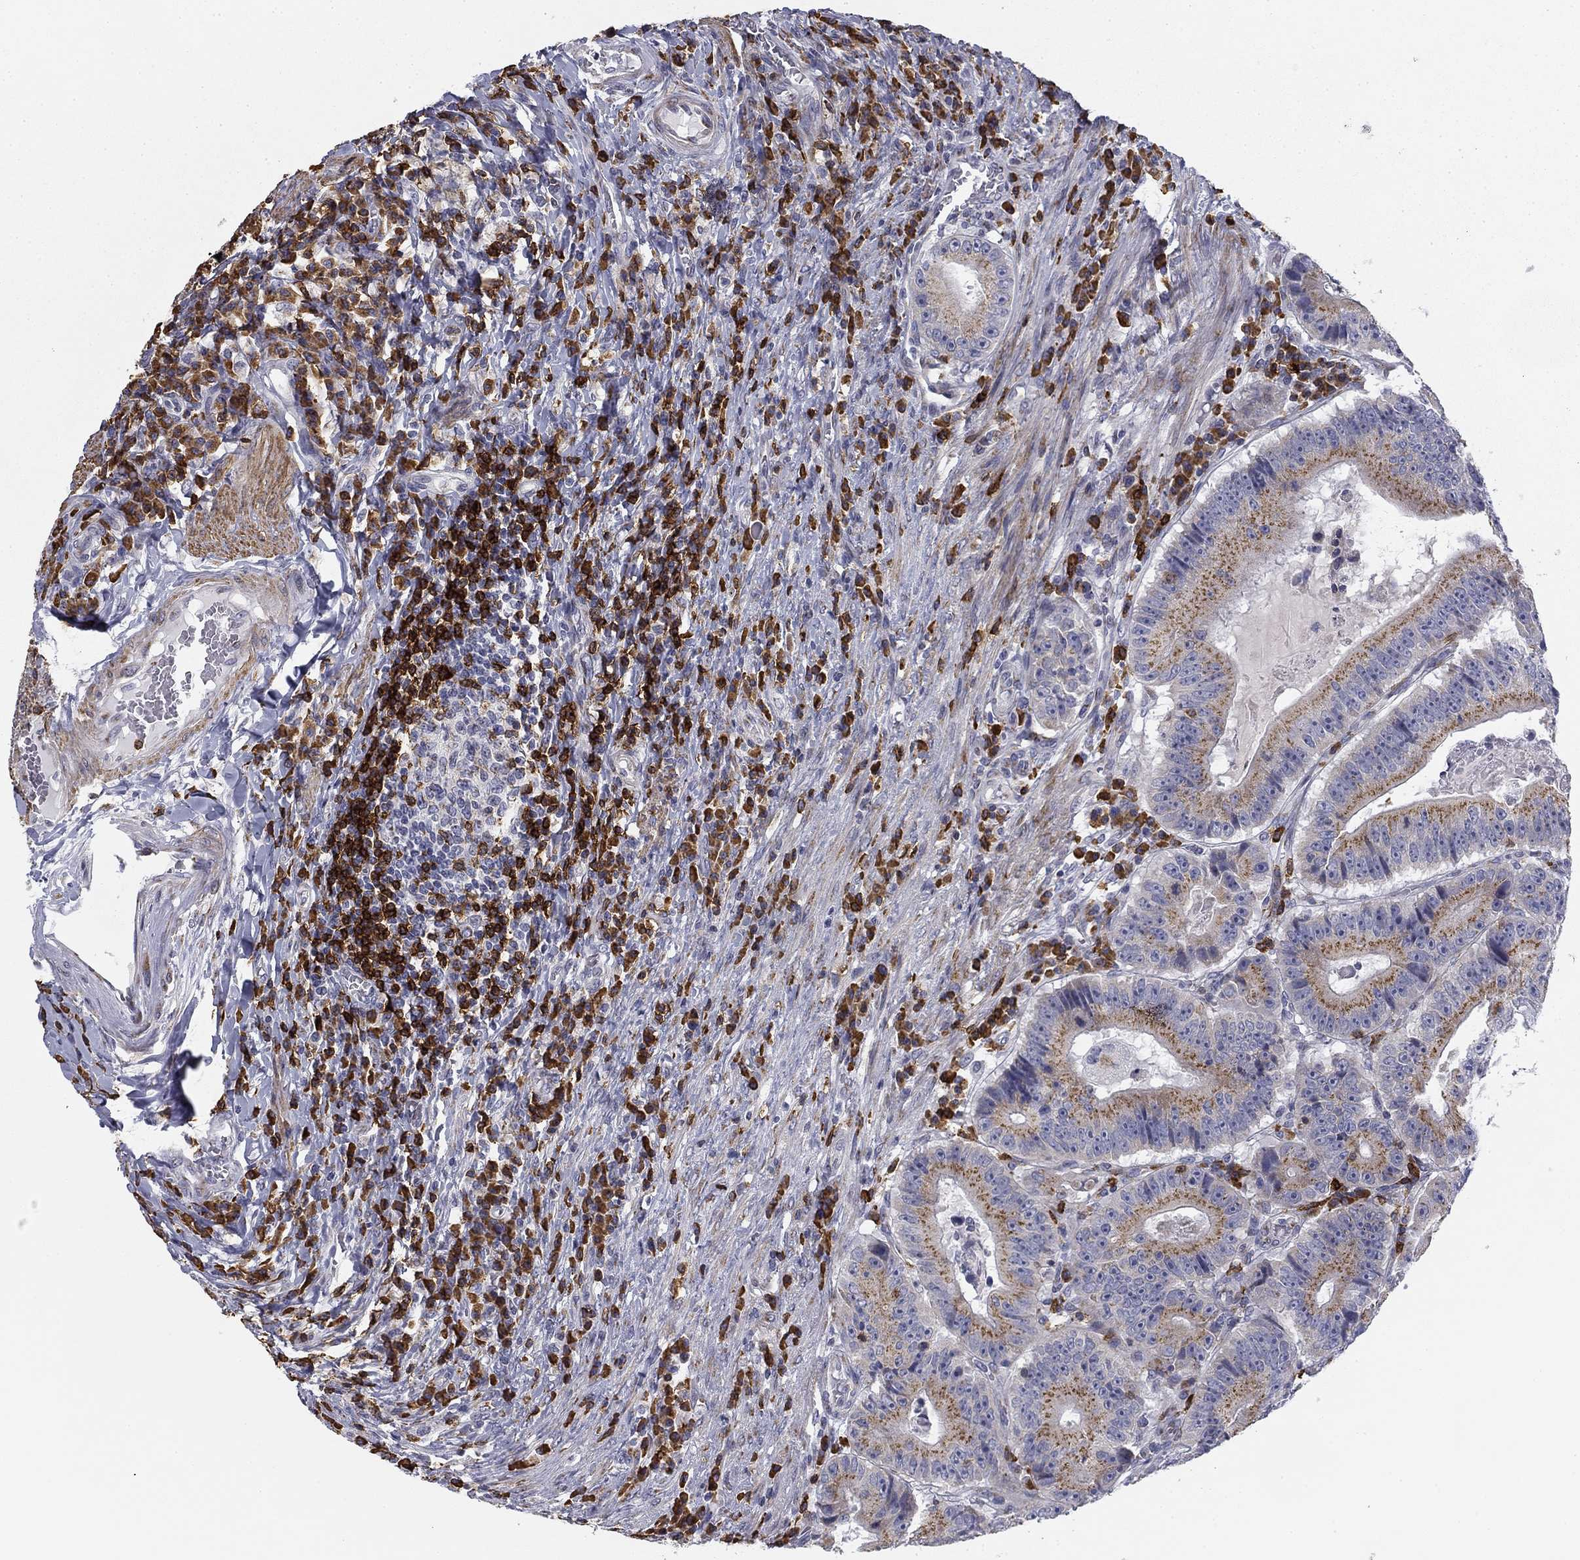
{"staining": {"intensity": "moderate", "quantity": "25%-75%", "location": "cytoplasmic/membranous"}, "tissue": "colorectal cancer", "cell_type": "Tumor cells", "image_type": "cancer", "snomed": [{"axis": "morphology", "description": "Adenocarcinoma, NOS"}, {"axis": "topography", "description": "Colon"}], "caption": "IHC (DAB) staining of human colorectal adenocarcinoma demonstrates moderate cytoplasmic/membranous protein staining in about 25%-75% of tumor cells. The staining was performed using DAB (3,3'-diaminobenzidine) to visualize the protein expression in brown, while the nuclei were stained in blue with hematoxylin (Magnification: 20x).", "gene": "TRAT1", "patient": {"sex": "female", "age": 86}}